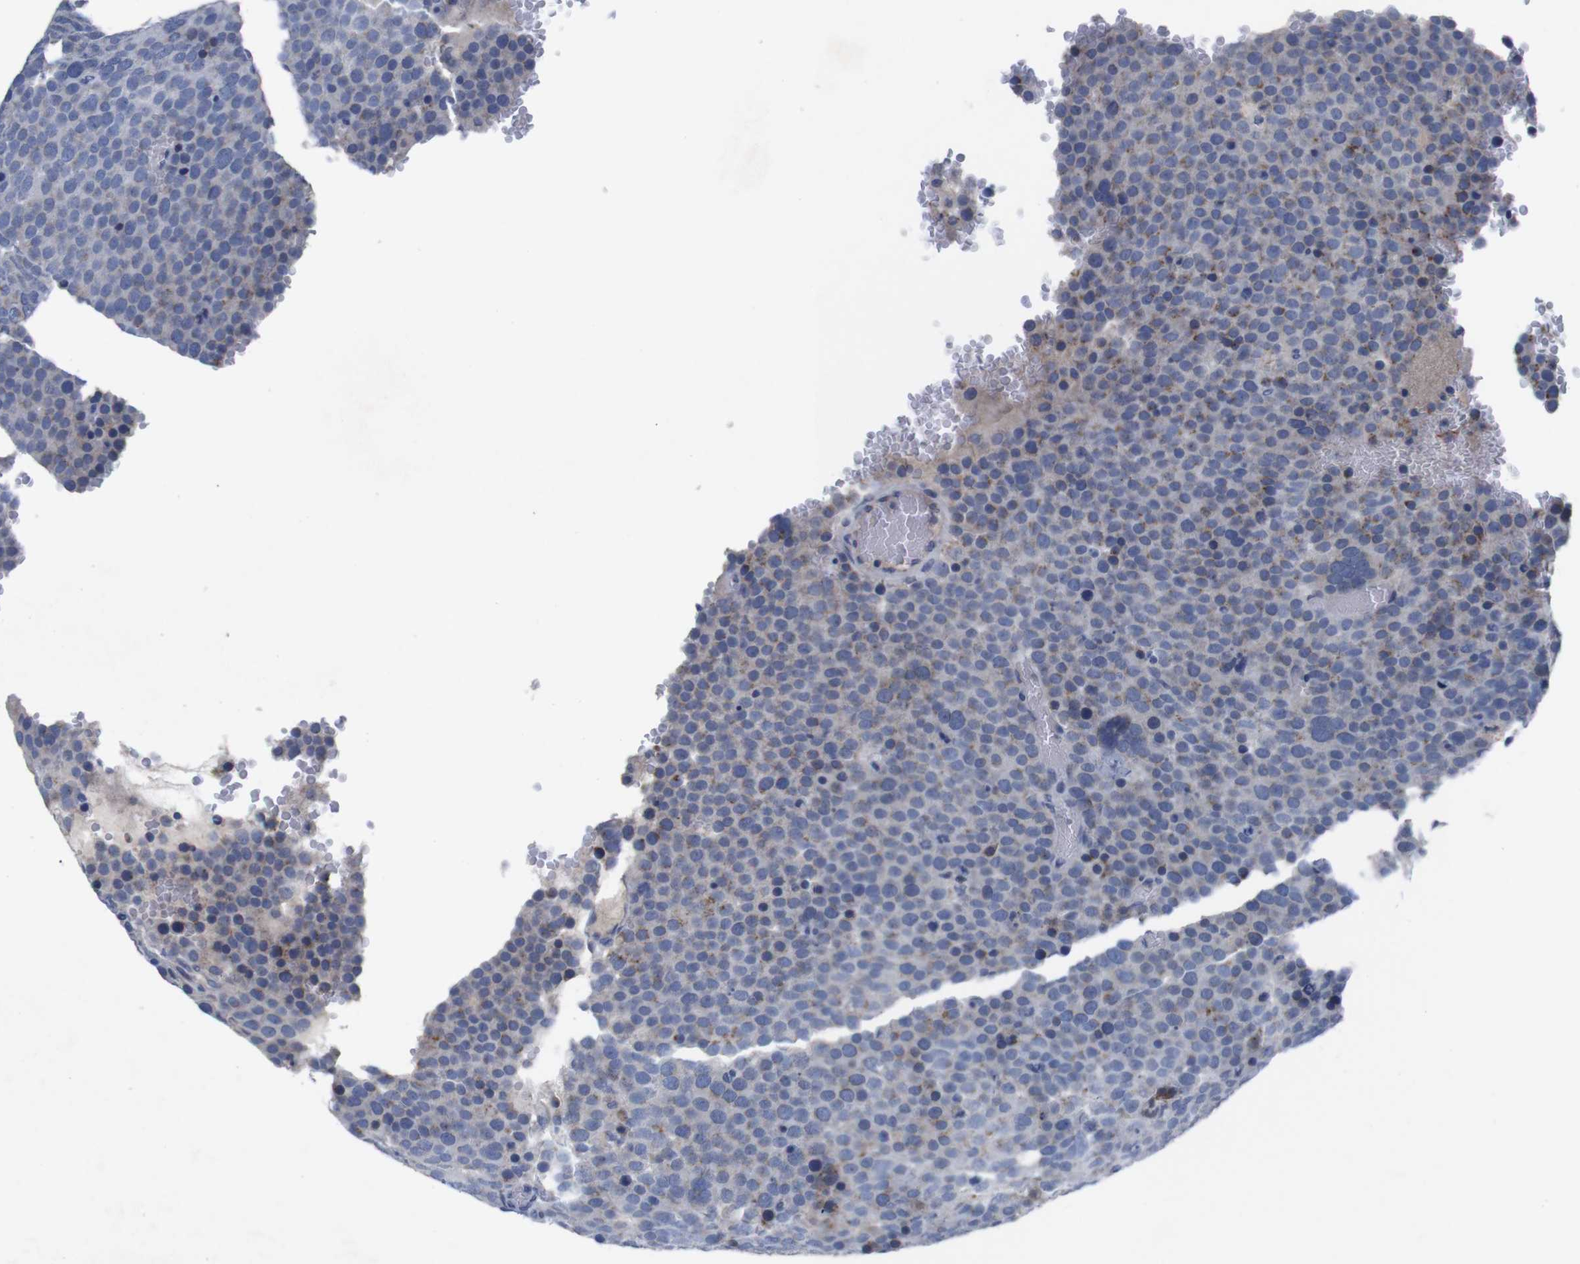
{"staining": {"intensity": "moderate", "quantity": "25%-75%", "location": "cytoplasmic/membranous"}, "tissue": "testis cancer", "cell_type": "Tumor cells", "image_type": "cancer", "snomed": [{"axis": "morphology", "description": "Seminoma, NOS"}, {"axis": "topography", "description": "Testis"}], "caption": "Protein staining of testis cancer (seminoma) tissue exhibits moderate cytoplasmic/membranous positivity in approximately 25%-75% of tumor cells.", "gene": "IRF4", "patient": {"sex": "male", "age": 71}}